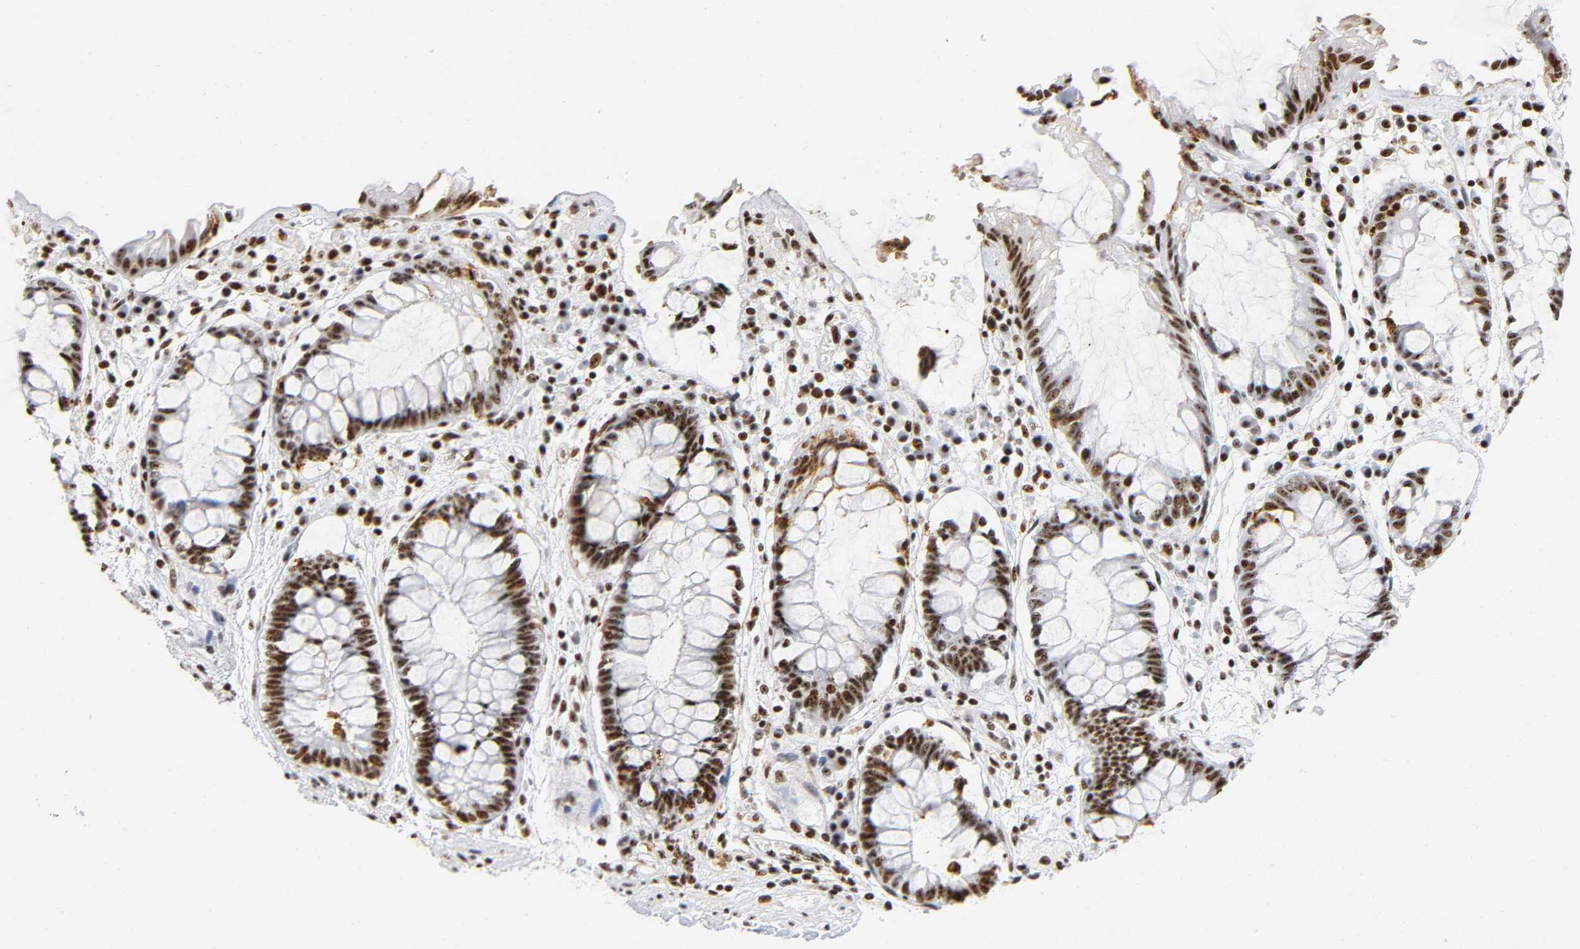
{"staining": {"intensity": "strong", "quantity": ">75%", "location": "nuclear"}, "tissue": "rectum", "cell_type": "Glandular cells", "image_type": "normal", "snomed": [{"axis": "morphology", "description": "Normal tissue, NOS"}, {"axis": "topography", "description": "Rectum"}], "caption": "The micrograph displays a brown stain indicating the presence of a protein in the nuclear of glandular cells in rectum. (DAB (3,3'-diaminobenzidine) = brown stain, brightfield microscopy at high magnification).", "gene": "UBTF", "patient": {"sex": "female", "age": 46}}